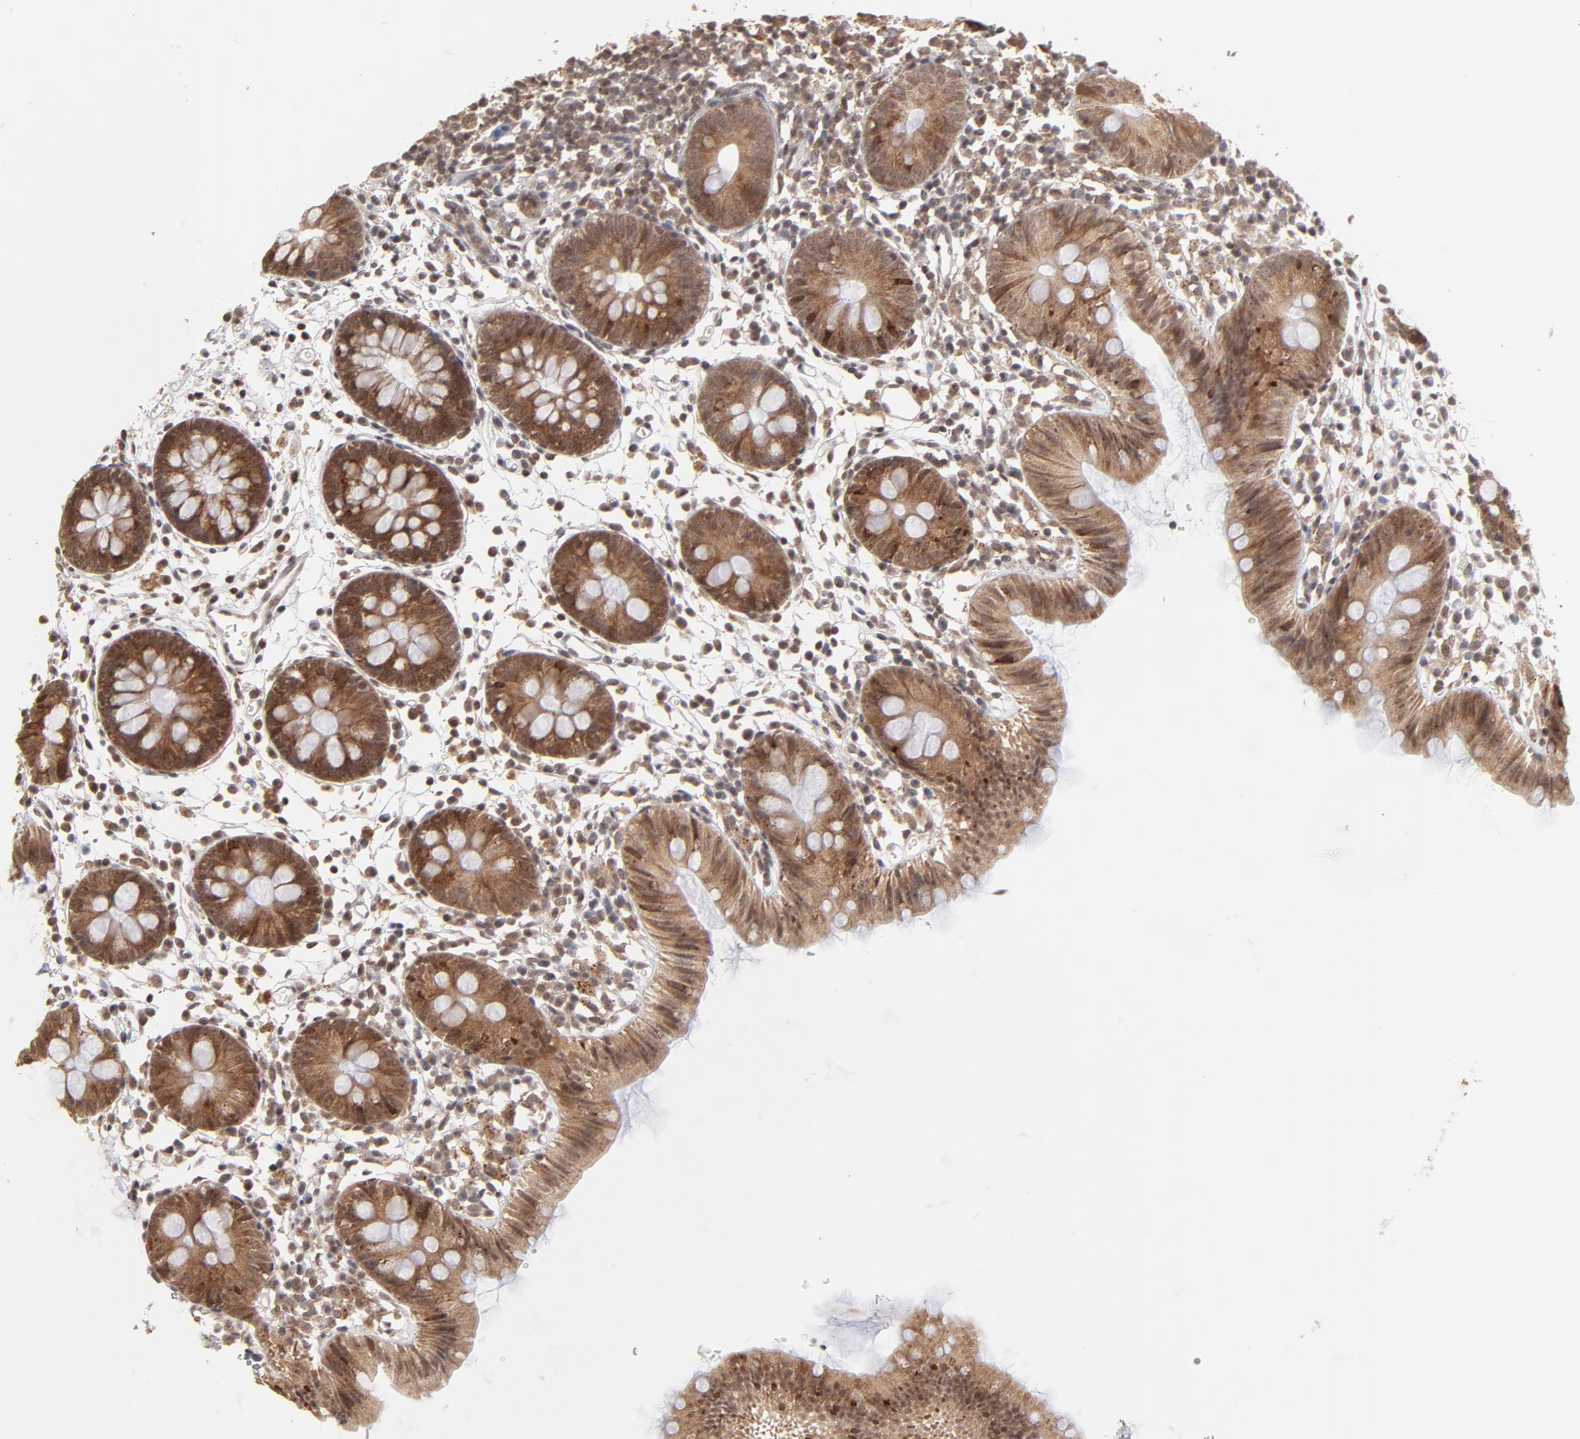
{"staining": {"intensity": "weak", "quantity": "25%-75%", "location": "cytoplasmic/membranous,nuclear"}, "tissue": "colon", "cell_type": "Endothelial cells", "image_type": "normal", "snomed": [{"axis": "morphology", "description": "Normal tissue, NOS"}, {"axis": "topography", "description": "Colon"}], "caption": "Immunohistochemical staining of unremarkable human colon reveals weak cytoplasmic/membranous,nuclear protein expression in about 25%-75% of endothelial cells. The staining is performed using DAB brown chromogen to label protein expression. The nuclei are counter-stained blue using hematoxylin.", "gene": "ARIH1", "patient": {"sex": "male", "age": 14}}